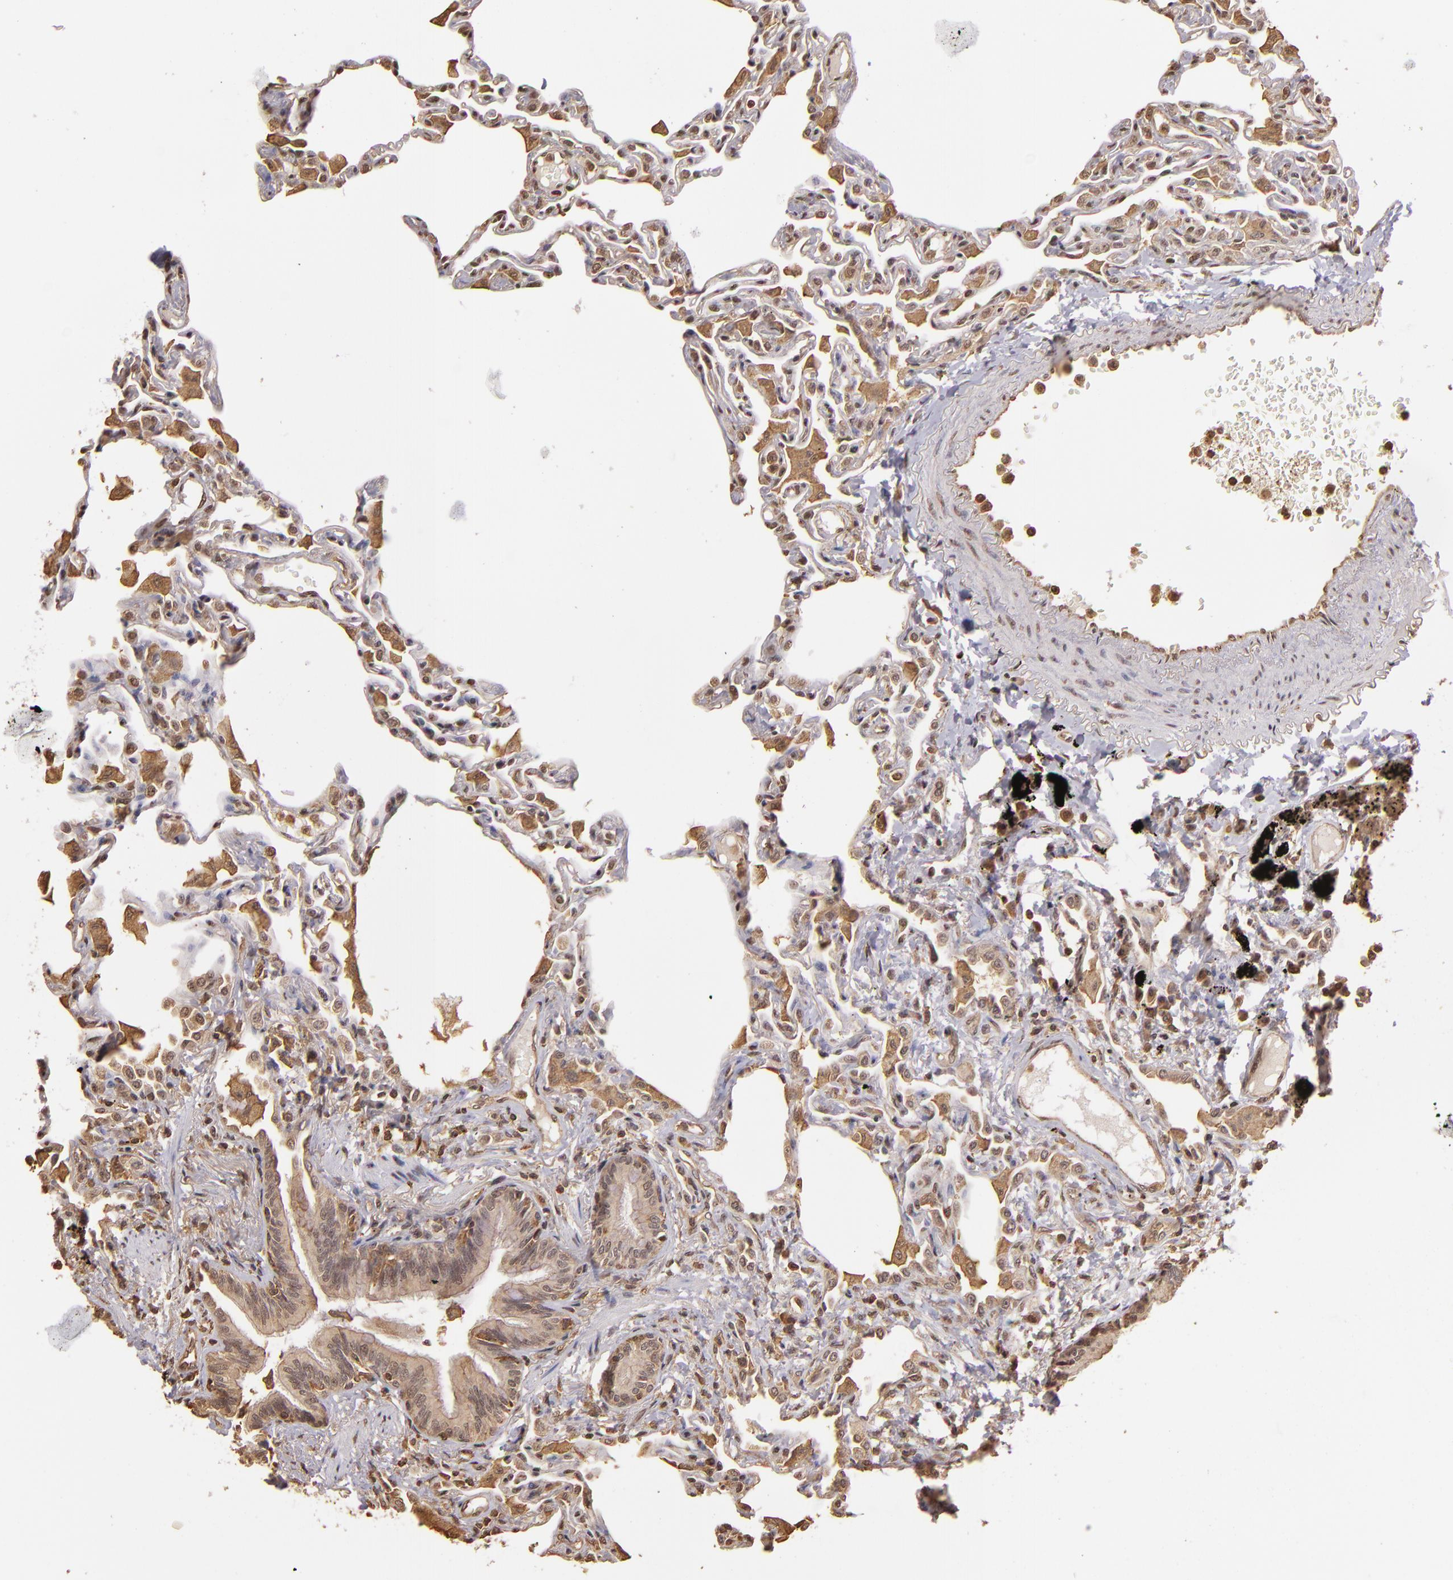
{"staining": {"intensity": "weak", "quantity": "25%-75%", "location": "cytoplasmic/membranous"}, "tissue": "lung", "cell_type": "Alveolar cells", "image_type": "normal", "snomed": [{"axis": "morphology", "description": "Normal tissue, NOS"}, {"axis": "topography", "description": "Lung"}], "caption": "Human lung stained with a brown dye exhibits weak cytoplasmic/membranous positive expression in about 25%-75% of alveolar cells.", "gene": "ARPC2", "patient": {"sex": "female", "age": 49}}